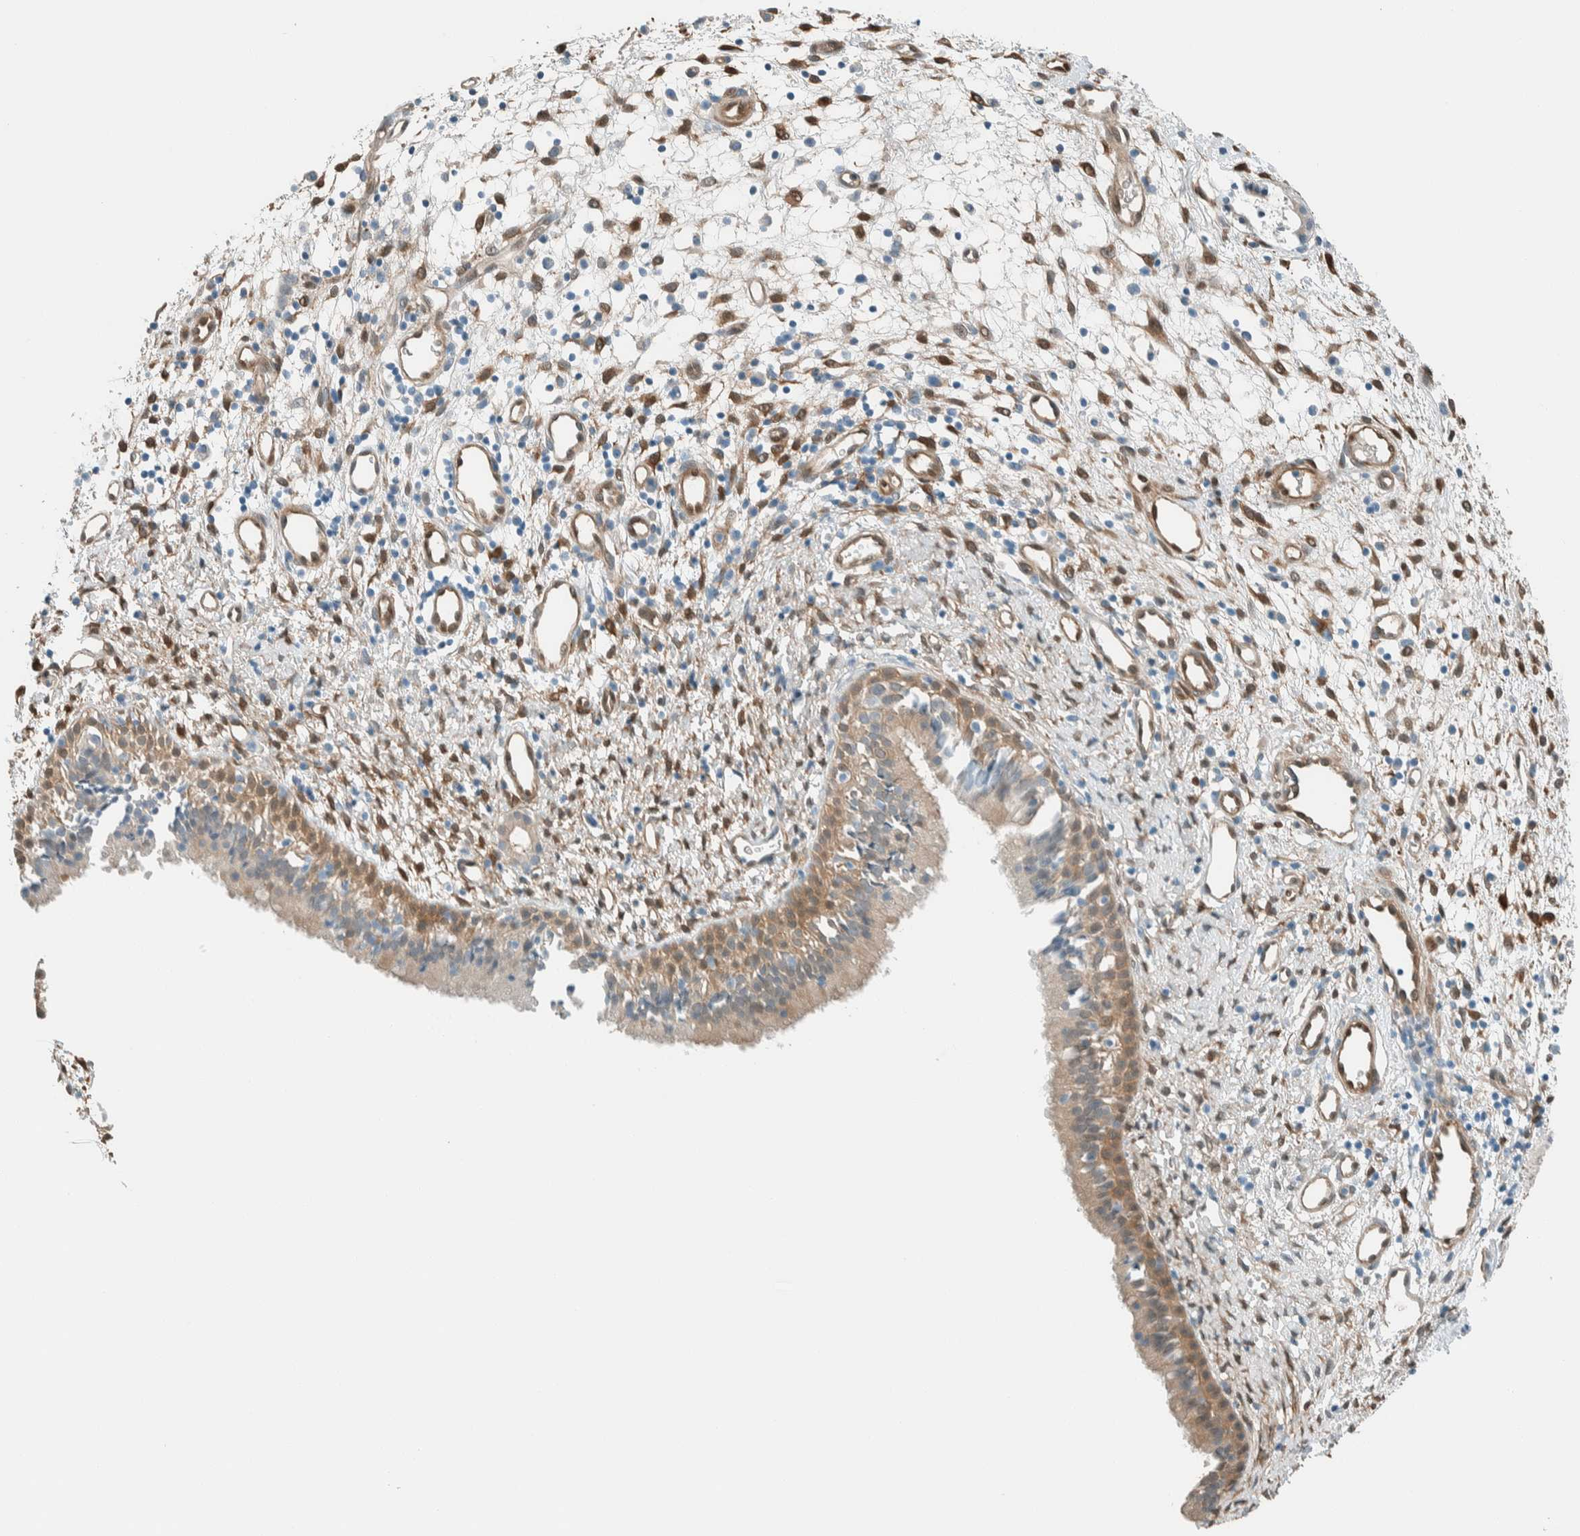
{"staining": {"intensity": "weak", "quantity": "25%-75%", "location": "cytoplasmic/membranous"}, "tissue": "nasopharynx", "cell_type": "Respiratory epithelial cells", "image_type": "normal", "snomed": [{"axis": "morphology", "description": "Normal tissue, NOS"}, {"axis": "topography", "description": "Nasopharynx"}], "caption": "DAB (3,3'-diaminobenzidine) immunohistochemical staining of normal nasopharynx shows weak cytoplasmic/membranous protein staining in approximately 25%-75% of respiratory epithelial cells. (DAB (3,3'-diaminobenzidine) IHC with brightfield microscopy, high magnification).", "gene": "NXN", "patient": {"sex": "male", "age": 22}}